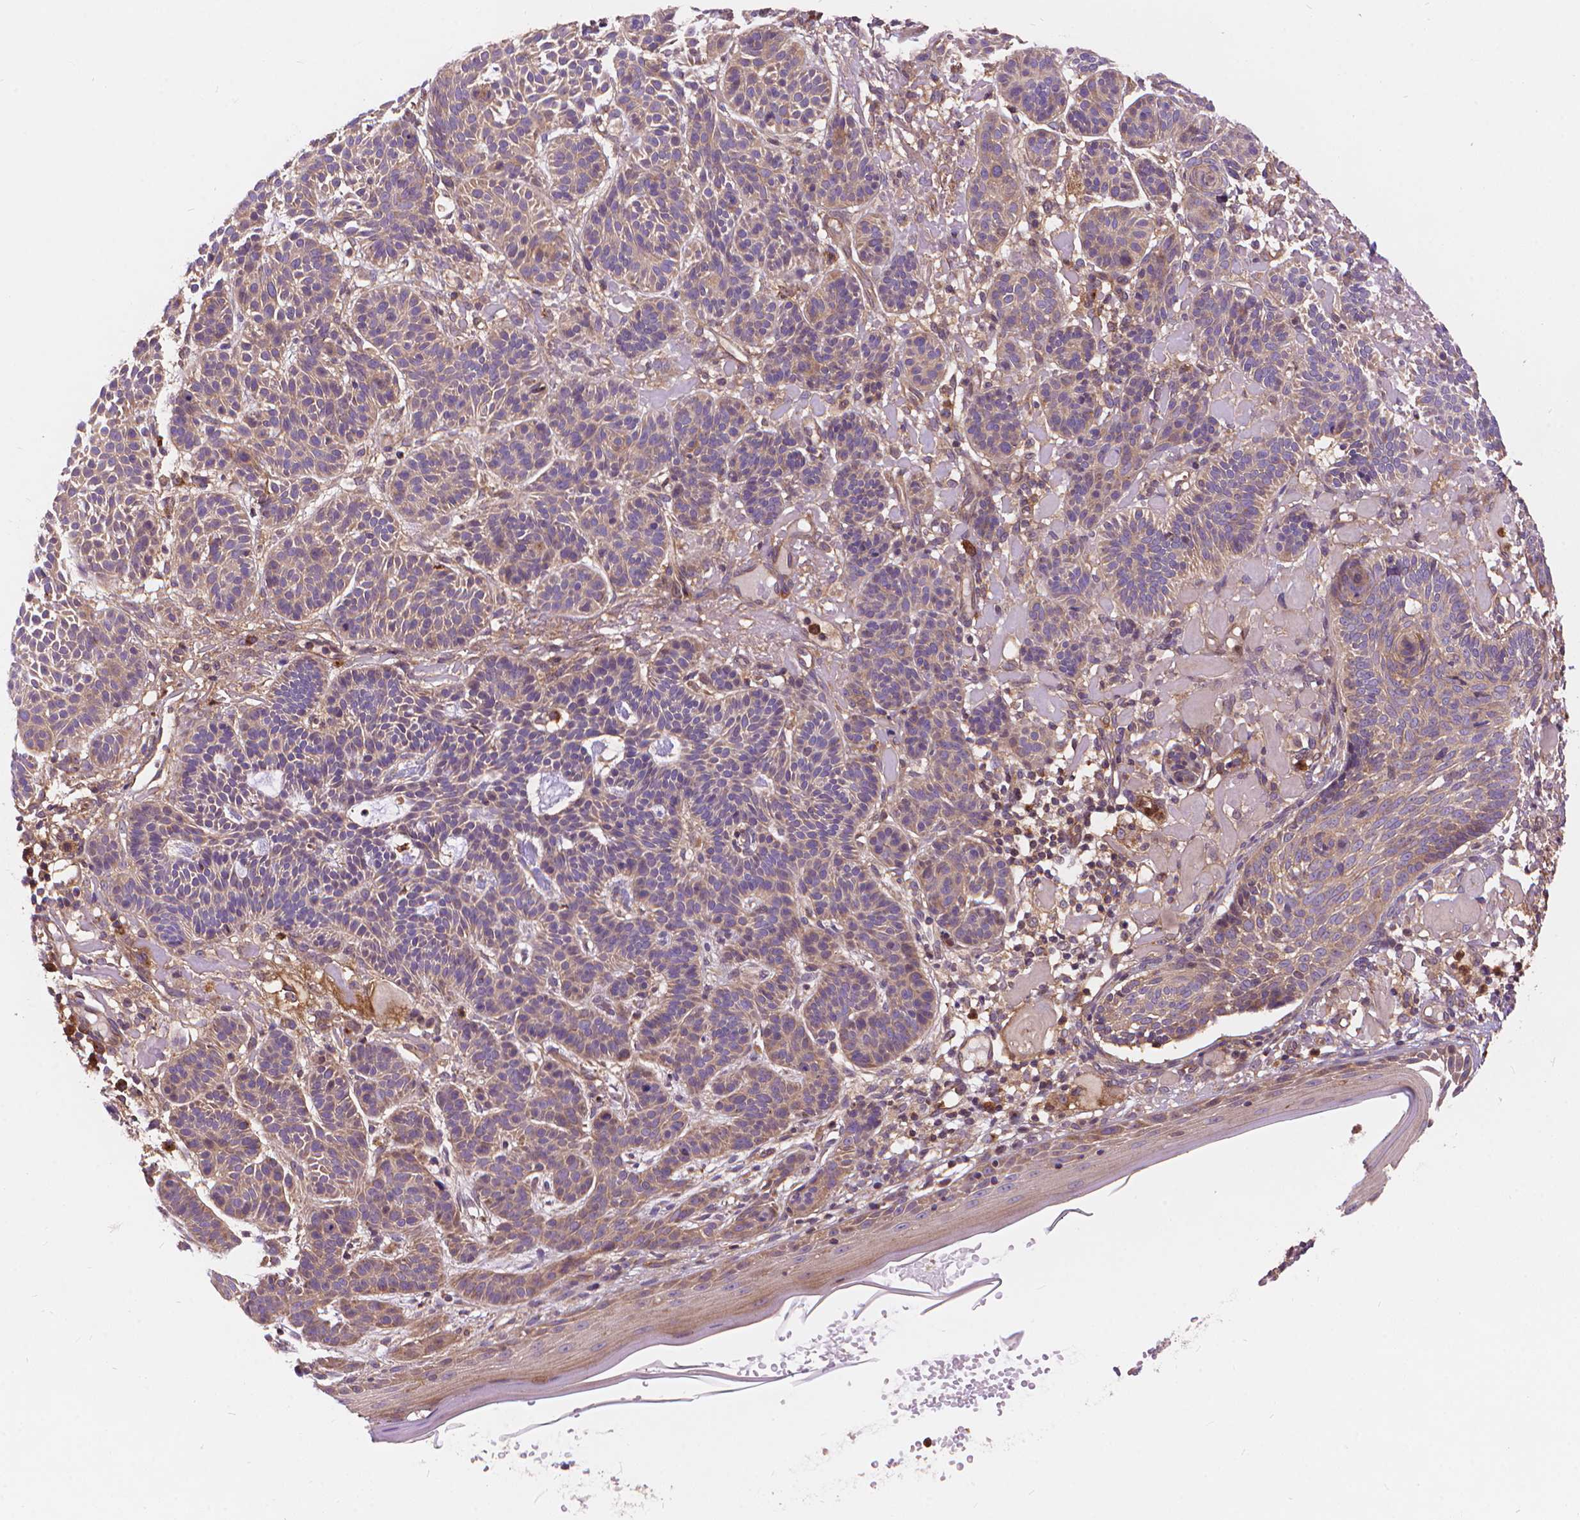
{"staining": {"intensity": "weak", "quantity": ">75%", "location": "cytoplasmic/membranous"}, "tissue": "skin cancer", "cell_type": "Tumor cells", "image_type": "cancer", "snomed": [{"axis": "morphology", "description": "Basal cell carcinoma"}, {"axis": "topography", "description": "Skin"}], "caption": "Human skin cancer stained with a brown dye shows weak cytoplasmic/membranous positive staining in approximately >75% of tumor cells.", "gene": "ARAP1", "patient": {"sex": "male", "age": 85}}